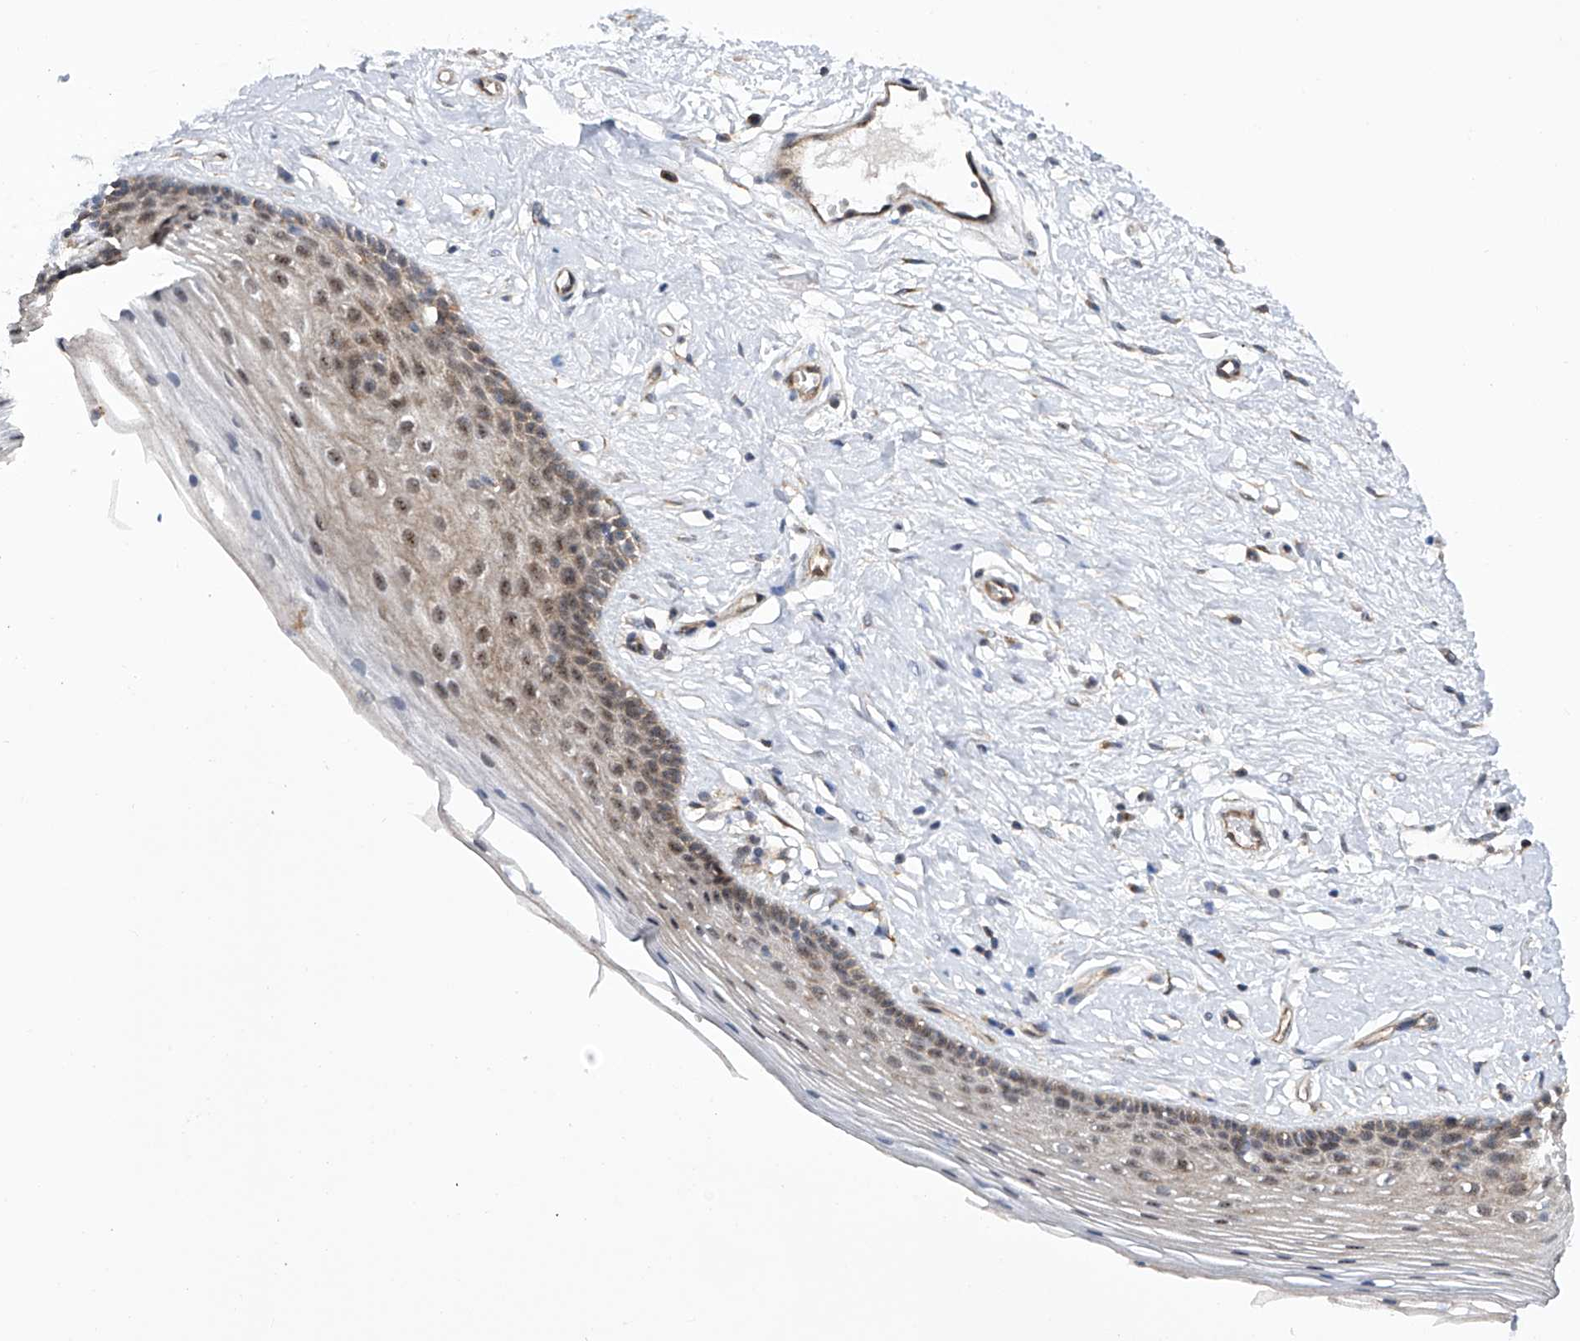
{"staining": {"intensity": "weak", "quantity": "25%-75%", "location": "cytoplasmic/membranous,nuclear"}, "tissue": "vagina", "cell_type": "Squamous epithelial cells", "image_type": "normal", "snomed": [{"axis": "morphology", "description": "Normal tissue, NOS"}, {"axis": "topography", "description": "Vagina"}], "caption": "Immunohistochemical staining of normal human vagina shows 25%-75% levels of weak cytoplasmic/membranous,nuclear protein expression in about 25%-75% of squamous epithelial cells. (Brightfield microscopy of DAB IHC at high magnification).", "gene": "CISH", "patient": {"sex": "female", "age": 46}}